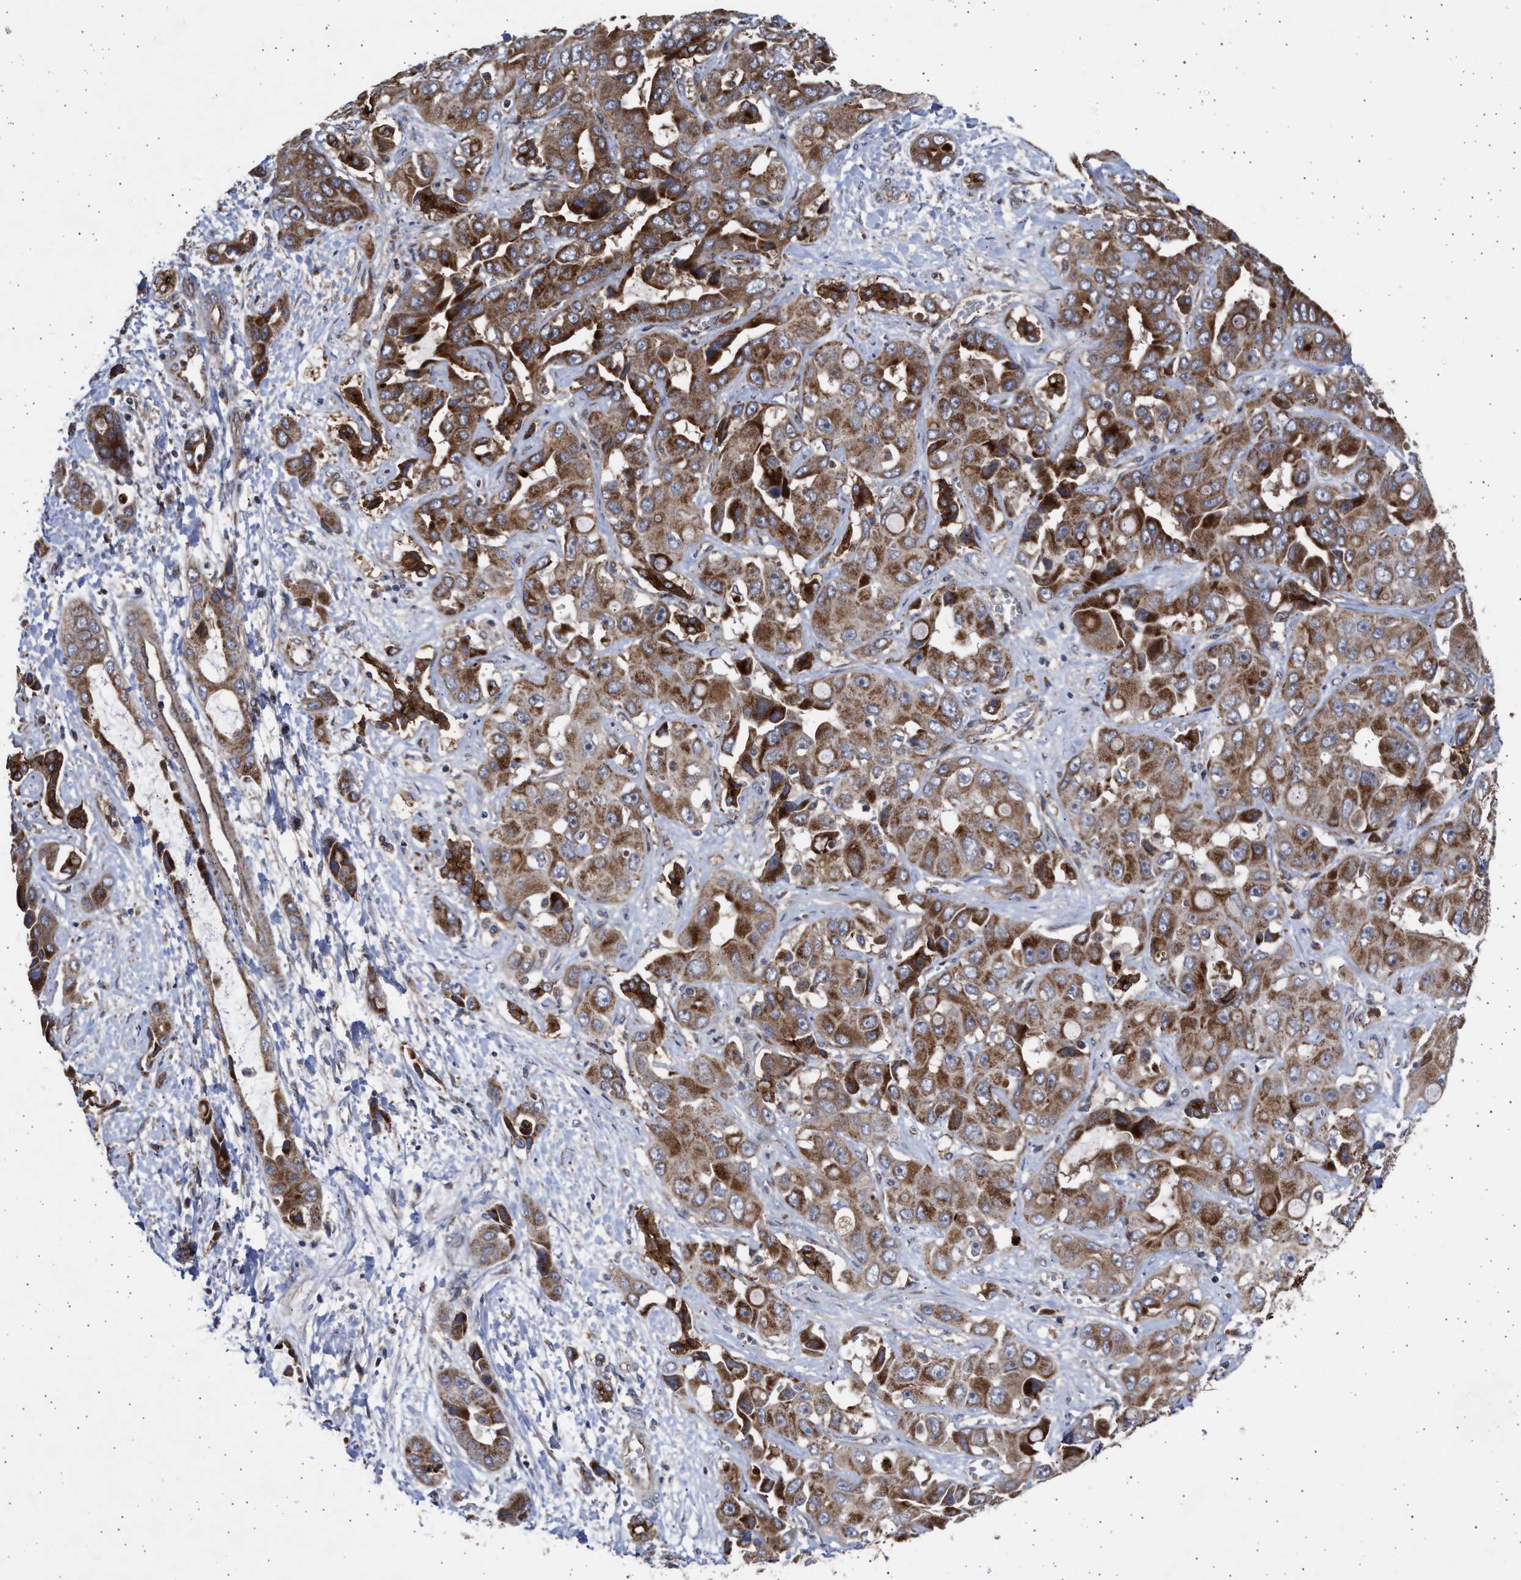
{"staining": {"intensity": "strong", "quantity": ">75%", "location": "cytoplasmic/membranous"}, "tissue": "liver cancer", "cell_type": "Tumor cells", "image_type": "cancer", "snomed": [{"axis": "morphology", "description": "Cholangiocarcinoma"}, {"axis": "topography", "description": "Liver"}], "caption": "Immunohistochemistry image of neoplastic tissue: liver cancer stained using immunohistochemistry (IHC) displays high levels of strong protein expression localized specifically in the cytoplasmic/membranous of tumor cells, appearing as a cytoplasmic/membranous brown color.", "gene": "TTC19", "patient": {"sex": "female", "age": 52}}